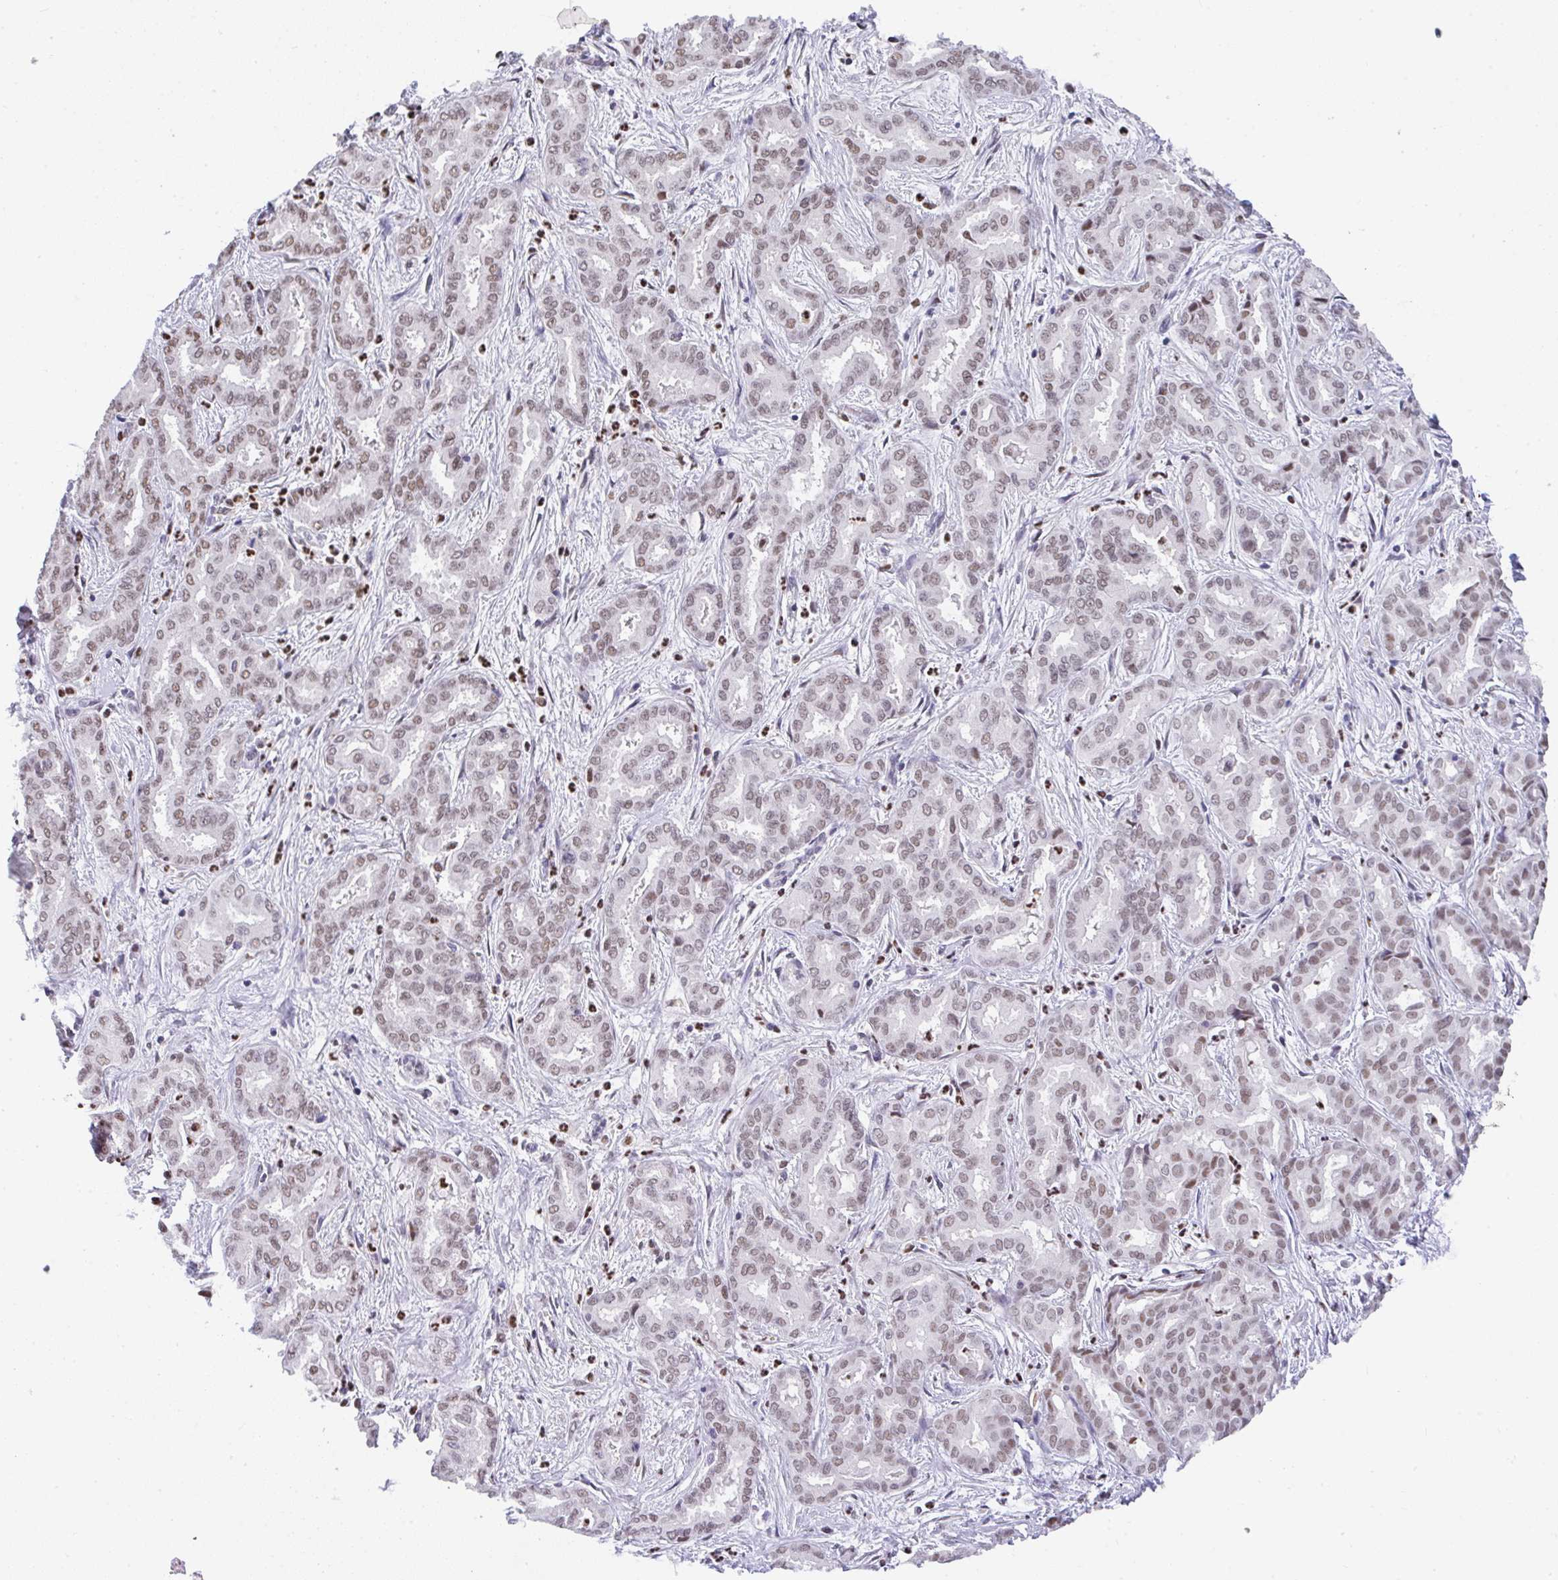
{"staining": {"intensity": "weak", "quantity": ">75%", "location": "nuclear"}, "tissue": "liver cancer", "cell_type": "Tumor cells", "image_type": "cancer", "snomed": [{"axis": "morphology", "description": "Cholangiocarcinoma"}, {"axis": "topography", "description": "Liver"}], "caption": "Human cholangiocarcinoma (liver) stained for a protein (brown) demonstrates weak nuclear positive expression in approximately >75% of tumor cells.", "gene": "BBX", "patient": {"sex": "female", "age": 64}}